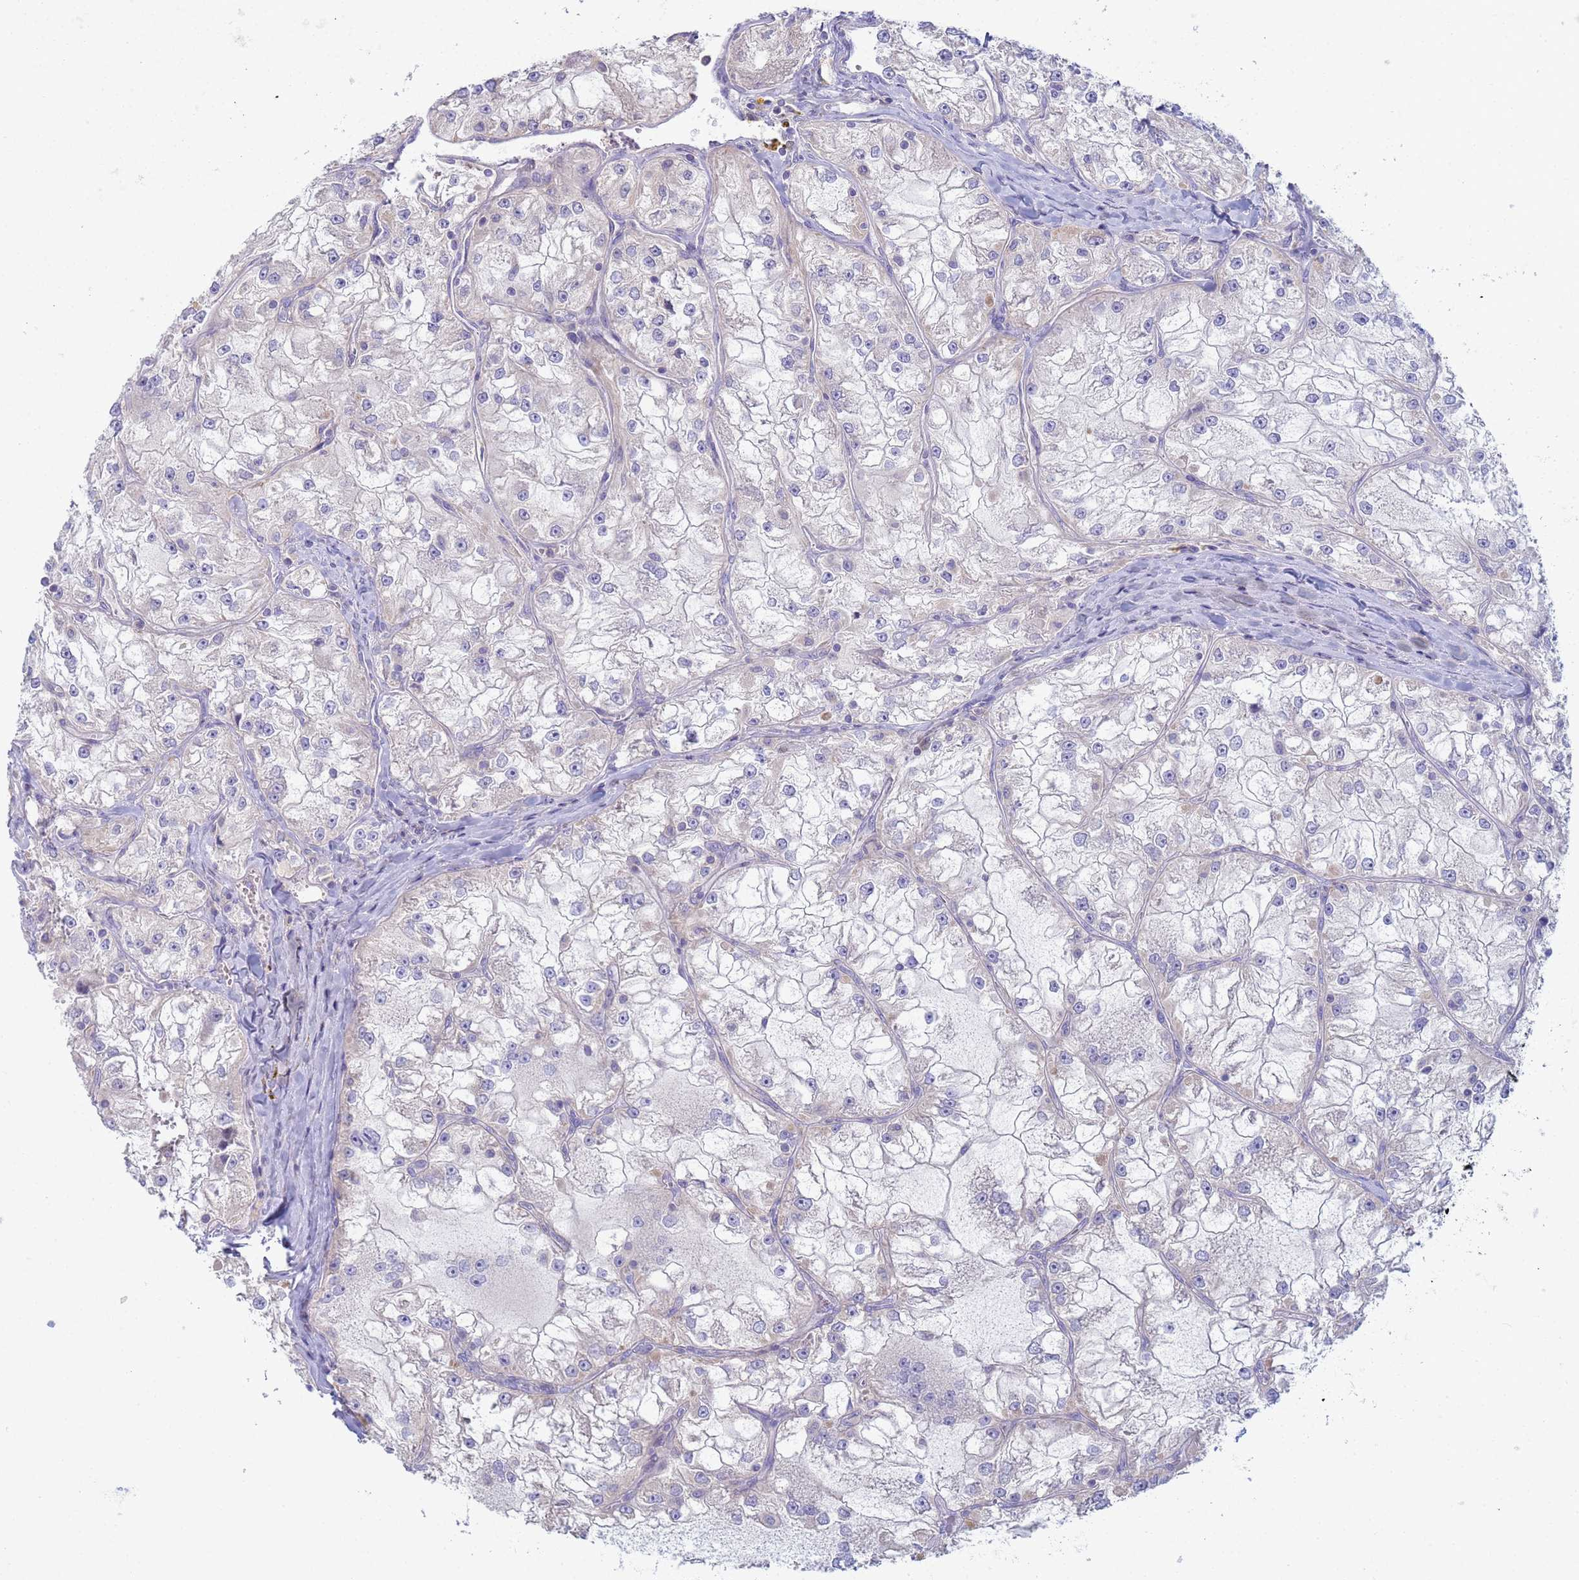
{"staining": {"intensity": "negative", "quantity": "none", "location": "none"}, "tissue": "renal cancer", "cell_type": "Tumor cells", "image_type": "cancer", "snomed": [{"axis": "morphology", "description": "Adenocarcinoma, NOS"}, {"axis": "topography", "description": "Kidney"}], "caption": "Tumor cells show no significant expression in renal cancer (adenocarcinoma).", "gene": "CR1", "patient": {"sex": "female", "age": 72}}